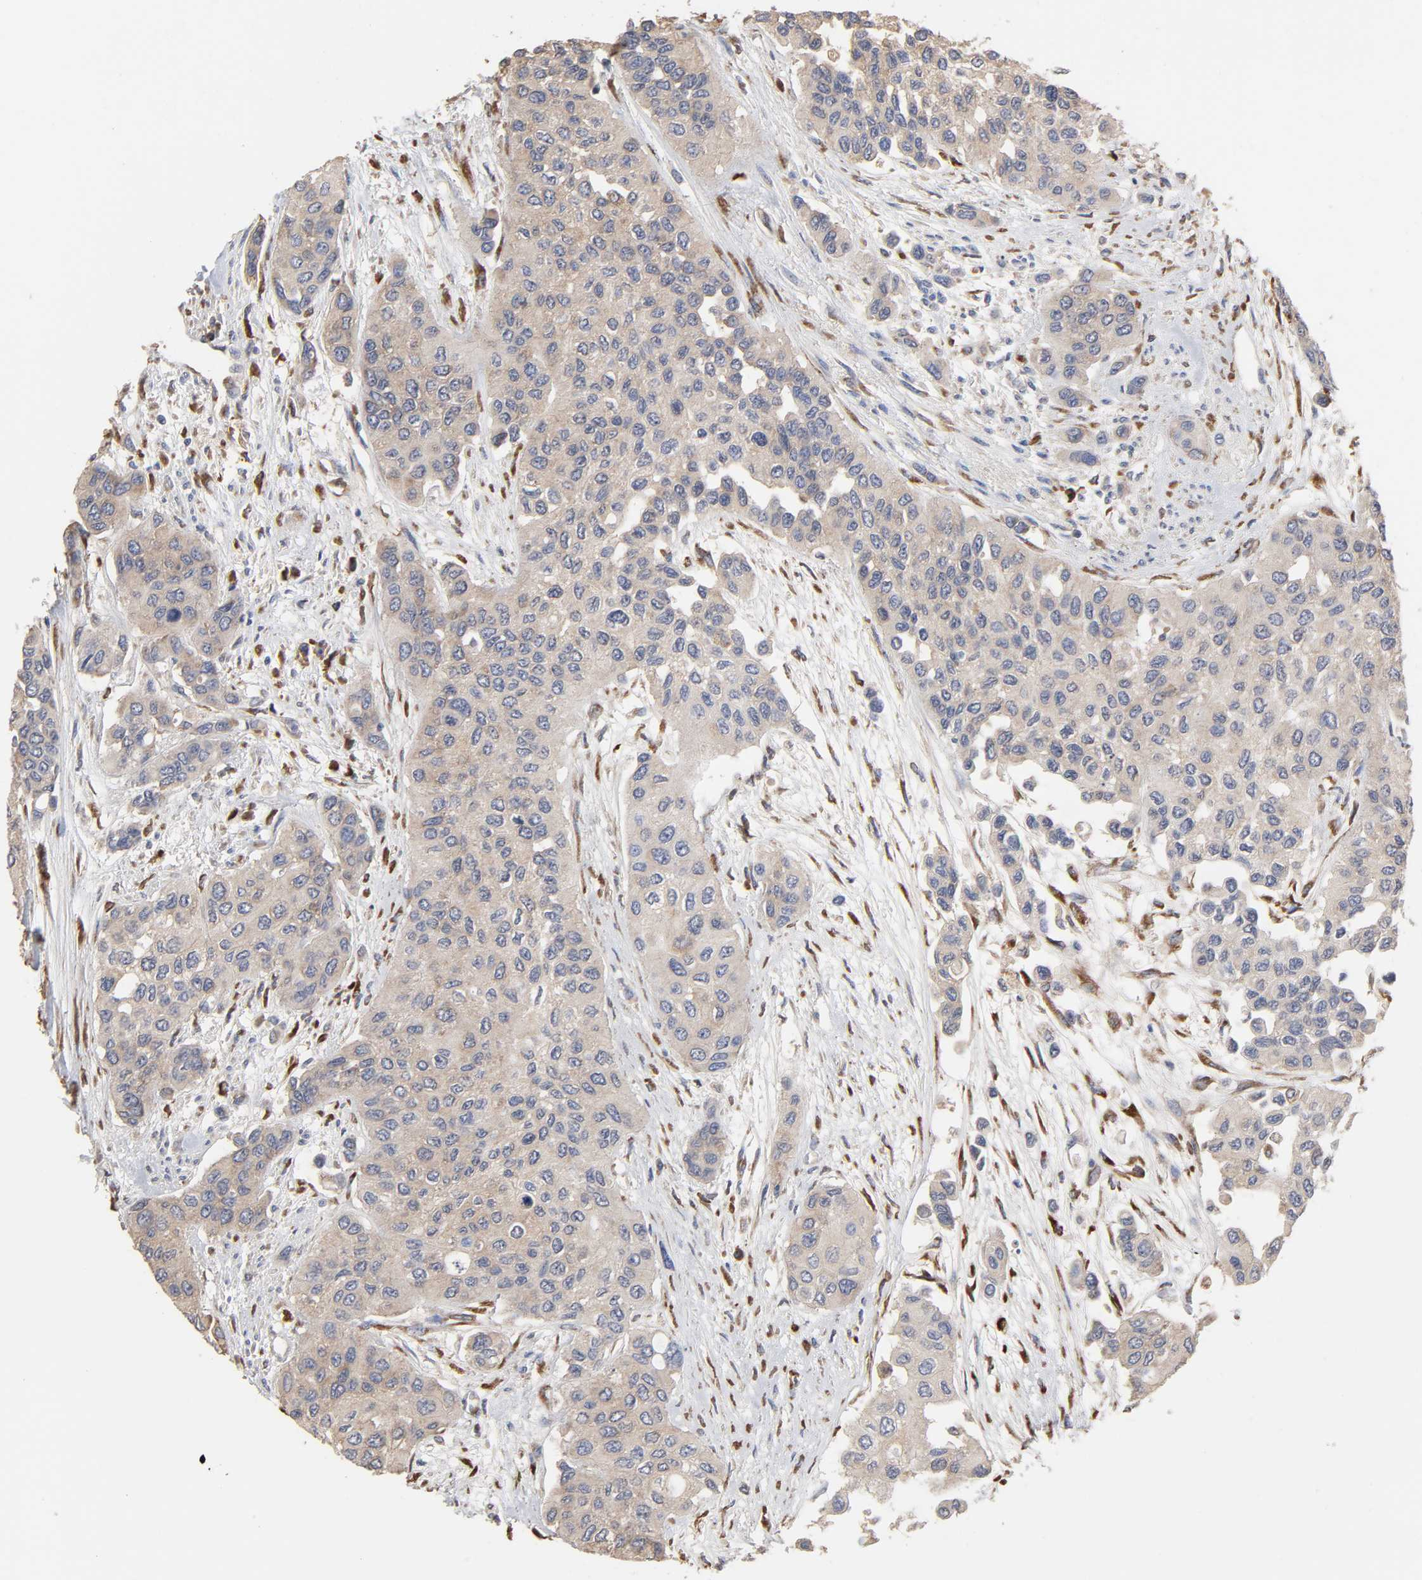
{"staining": {"intensity": "weak", "quantity": ">75%", "location": "cytoplasmic/membranous"}, "tissue": "urothelial cancer", "cell_type": "Tumor cells", "image_type": "cancer", "snomed": [{"axis": "morphology", "description": "Urothelial carcinoma, High grade"}, {"axis": "topography", "description": "Urinary bladder"}], "caption": "The image shows staining of urothelial cancer, revealing weak cytoplasmic/membranous protein positivity (brown color) within tumor cells.", "gene": "EIF4G2", "patient": {"sex": "female", "age": 56}}